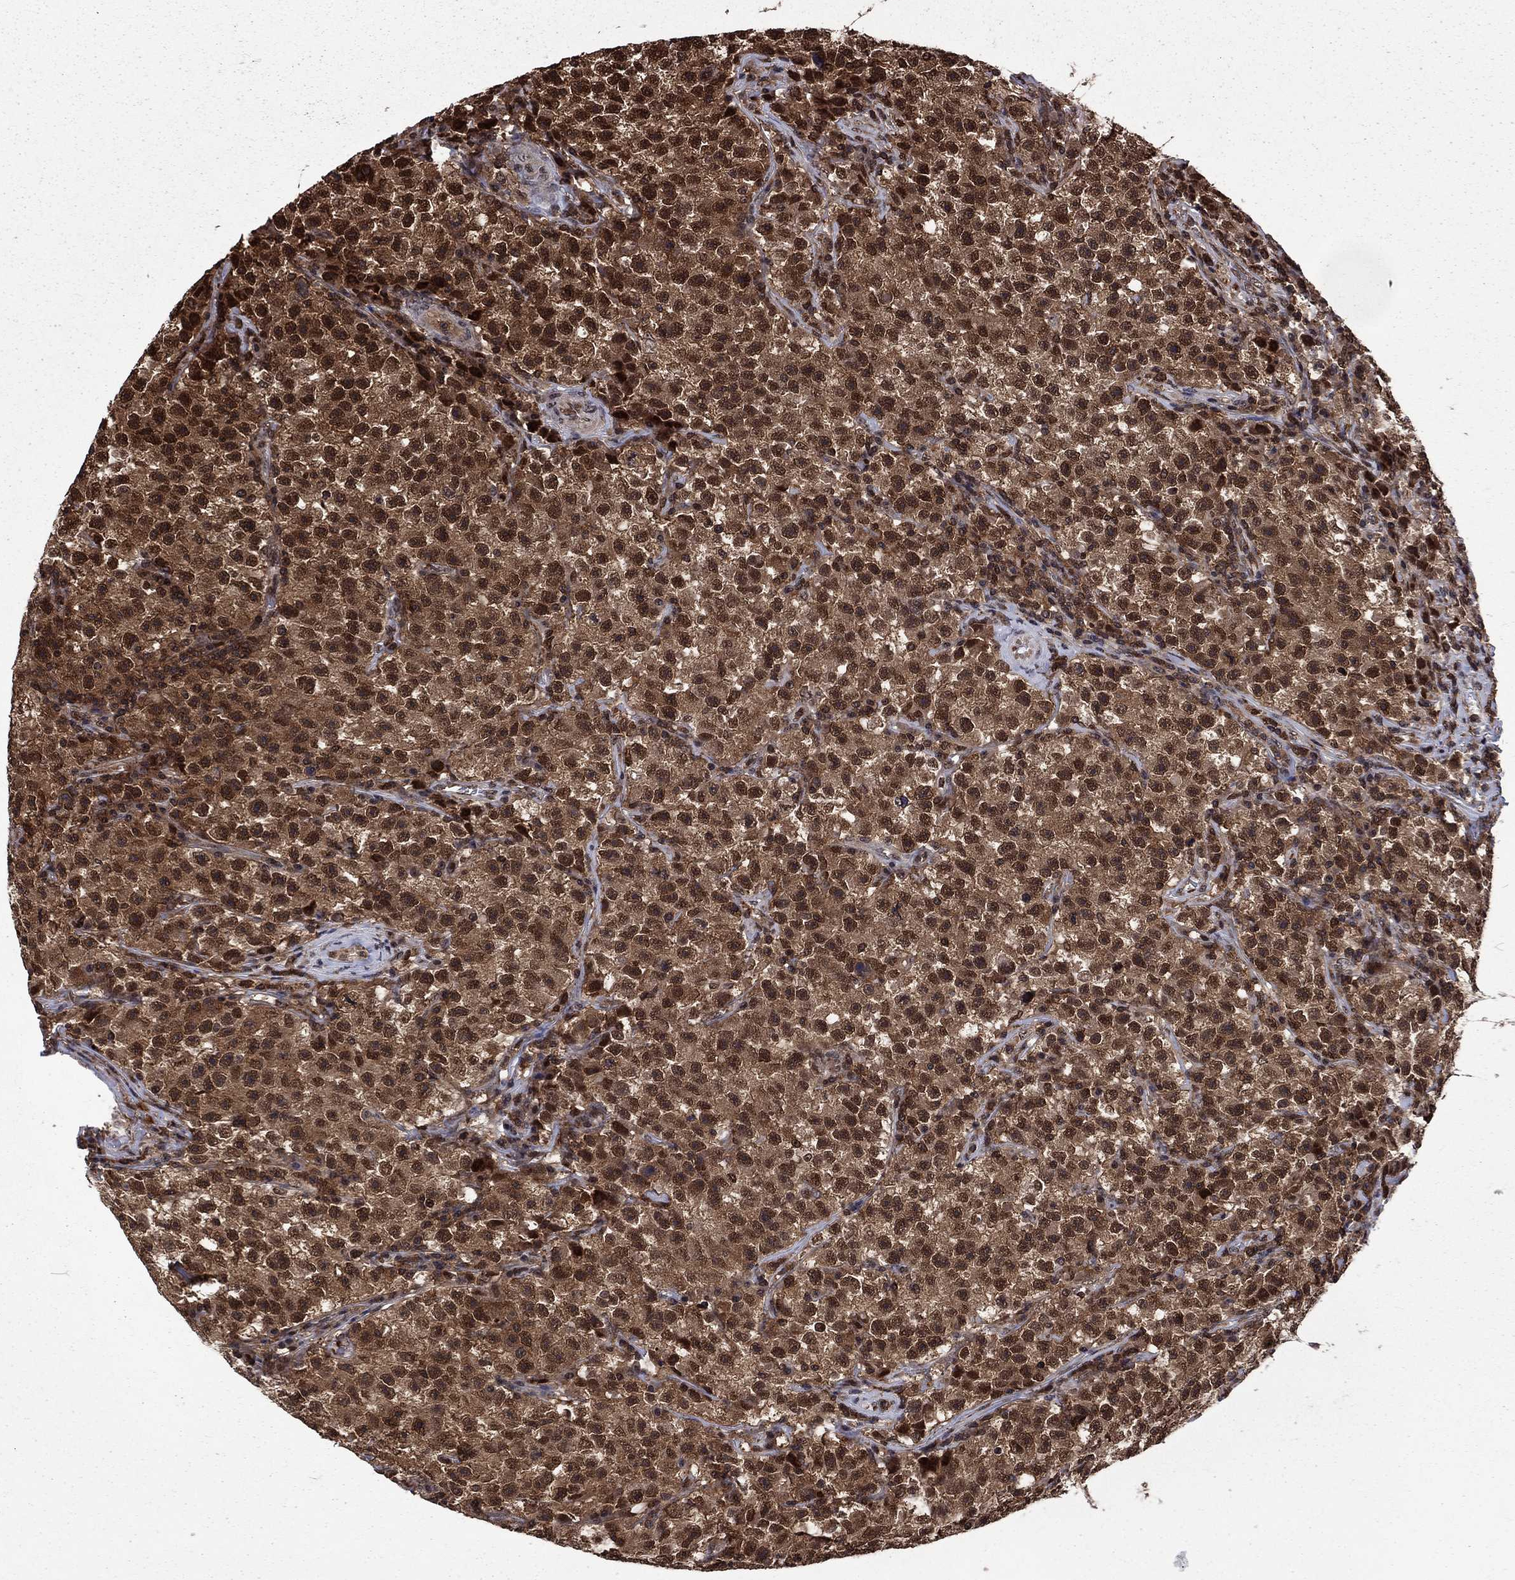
{"staining": {"intensity": "strong", "quantity": ">75%", "location": "cytoplasmic/membranous,nuclear"}, "tissue": "testis cancer", "cell_type": "Tumor cells", "image_type": "cancer", "snomed": [{"axis": "morphology", "description": "Seminoma, NOS"}, {"axis": "topography", "description": "Testis"}], "caption": "Testis seminoma tissue demonstrates strong cytoplasmic/membranous and nuclear staining in approximately >75% of tumor cells", "gene": "PSMD2", "patient": {"sex": "male", "age": 22}}